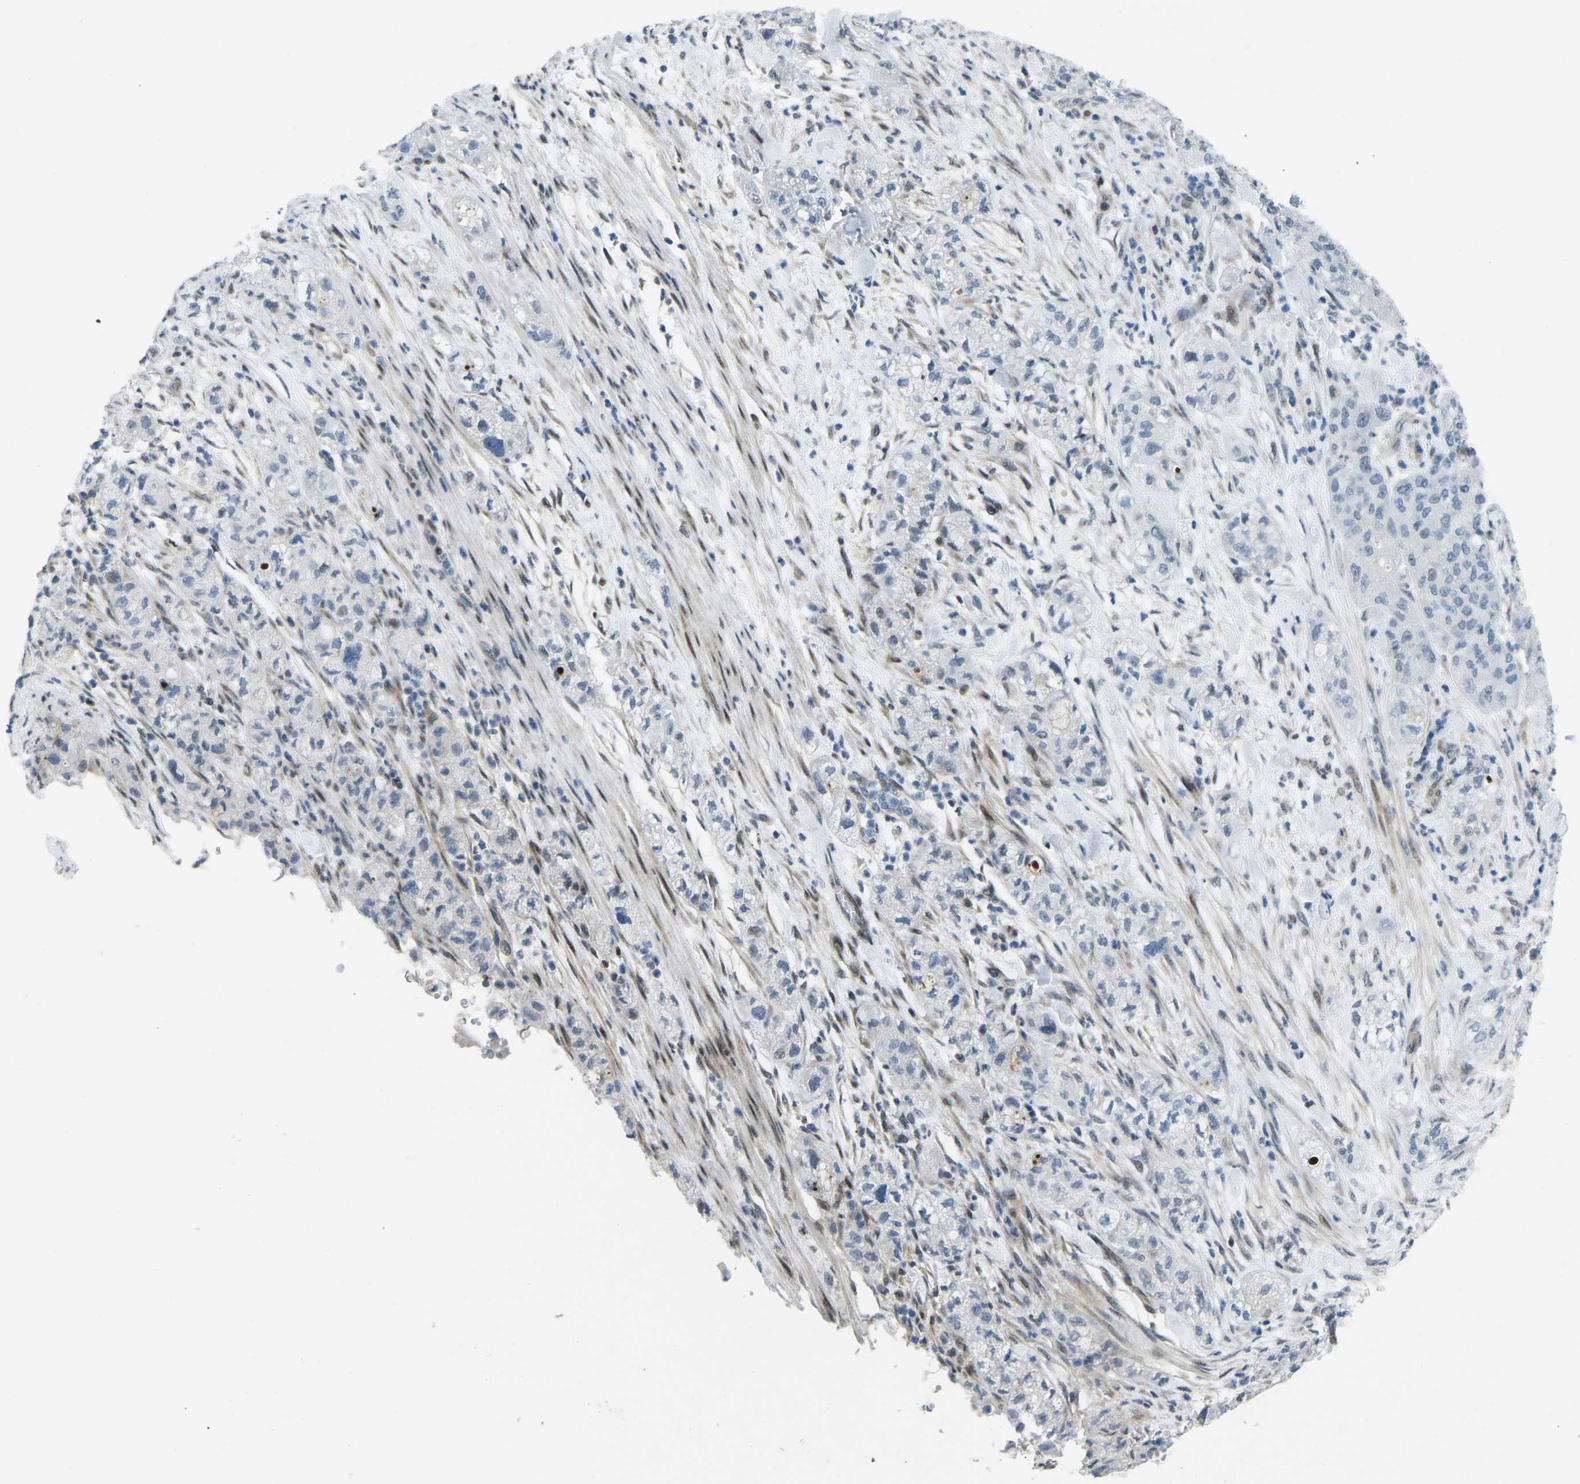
{"staining": {"intensity": "negative", "quantity": "none", "location": "none"}, "tissue": "pancreatic cancer", "cell_type": "Tumor cells", "image_type": "cancer", "snomed": [{"axis": "morphology", "description": "Adenocarcinoma, NOS"}, {"axis": "topography", "description": "Pancreas"}], "caption": "DAB immunohistochemical staining of human pancreatic adenocarcinoma exhibits no significant positivity in tumor cells.", "gene": "MBNL1", "patient": {"sex": "female", "age": 78}}